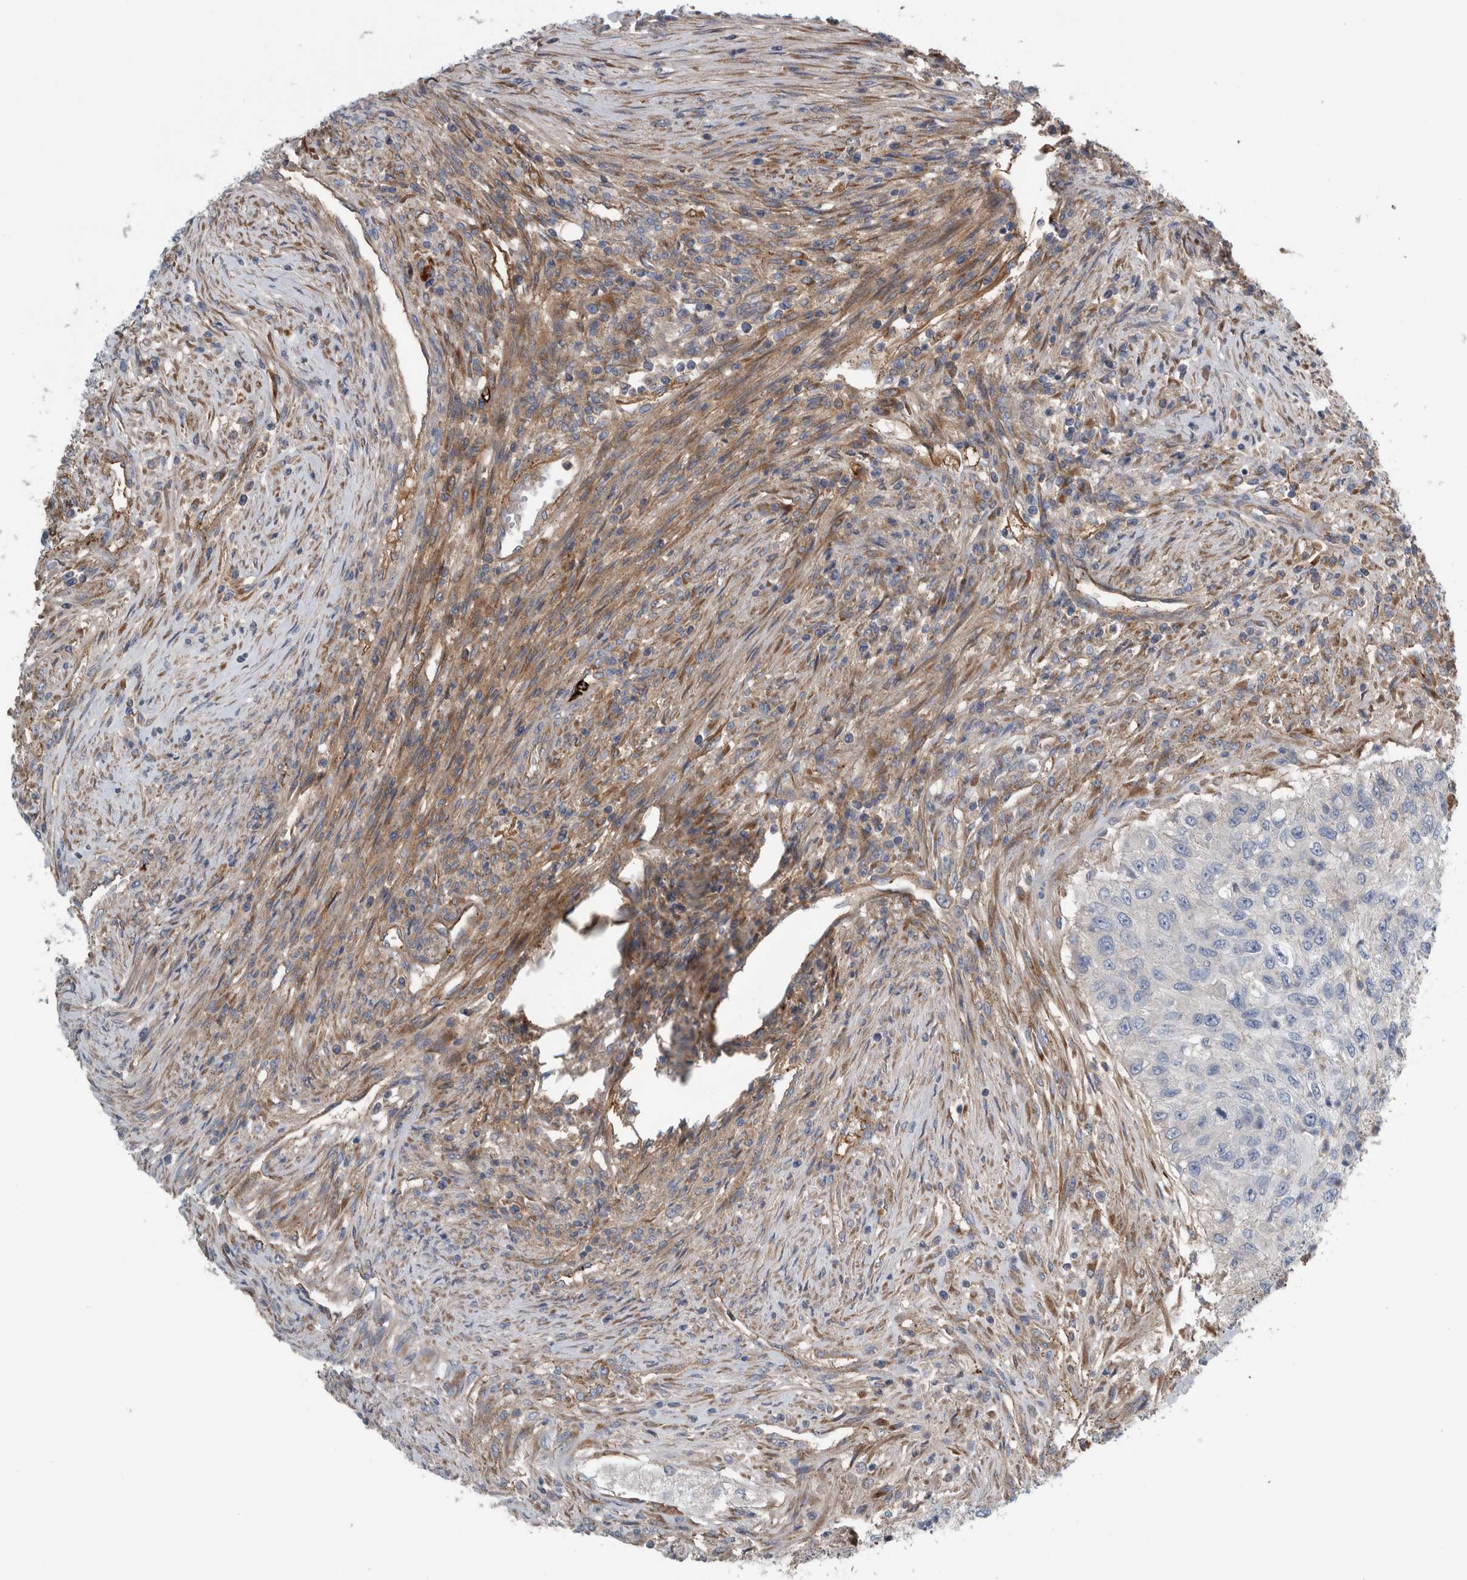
{"staining": {"intensity": "negative", "quantity": "none", "location": "none"}, "tissue": "urothelial cancer", "cell_type": "Tumor cells", "image_type": "cancer", "snomed": [{"axis": "morphology", "description": "Urothelial carcinoma, High grade"}, {"axis": "topography", "description": "Urinary bladder"}], "caption": "The micrograph demonstrates no significant positivity in tumor cells of urothelial cancer. The staining was performed using DAB (3,3'-diaminobenzidine) to visualize the protein expression in brown, while the nuclei were stained in blue with hematoxylin (Magnification: 20x).", "gene": "GLT8D2", "patient": {"sex": "female", "age": 60}}